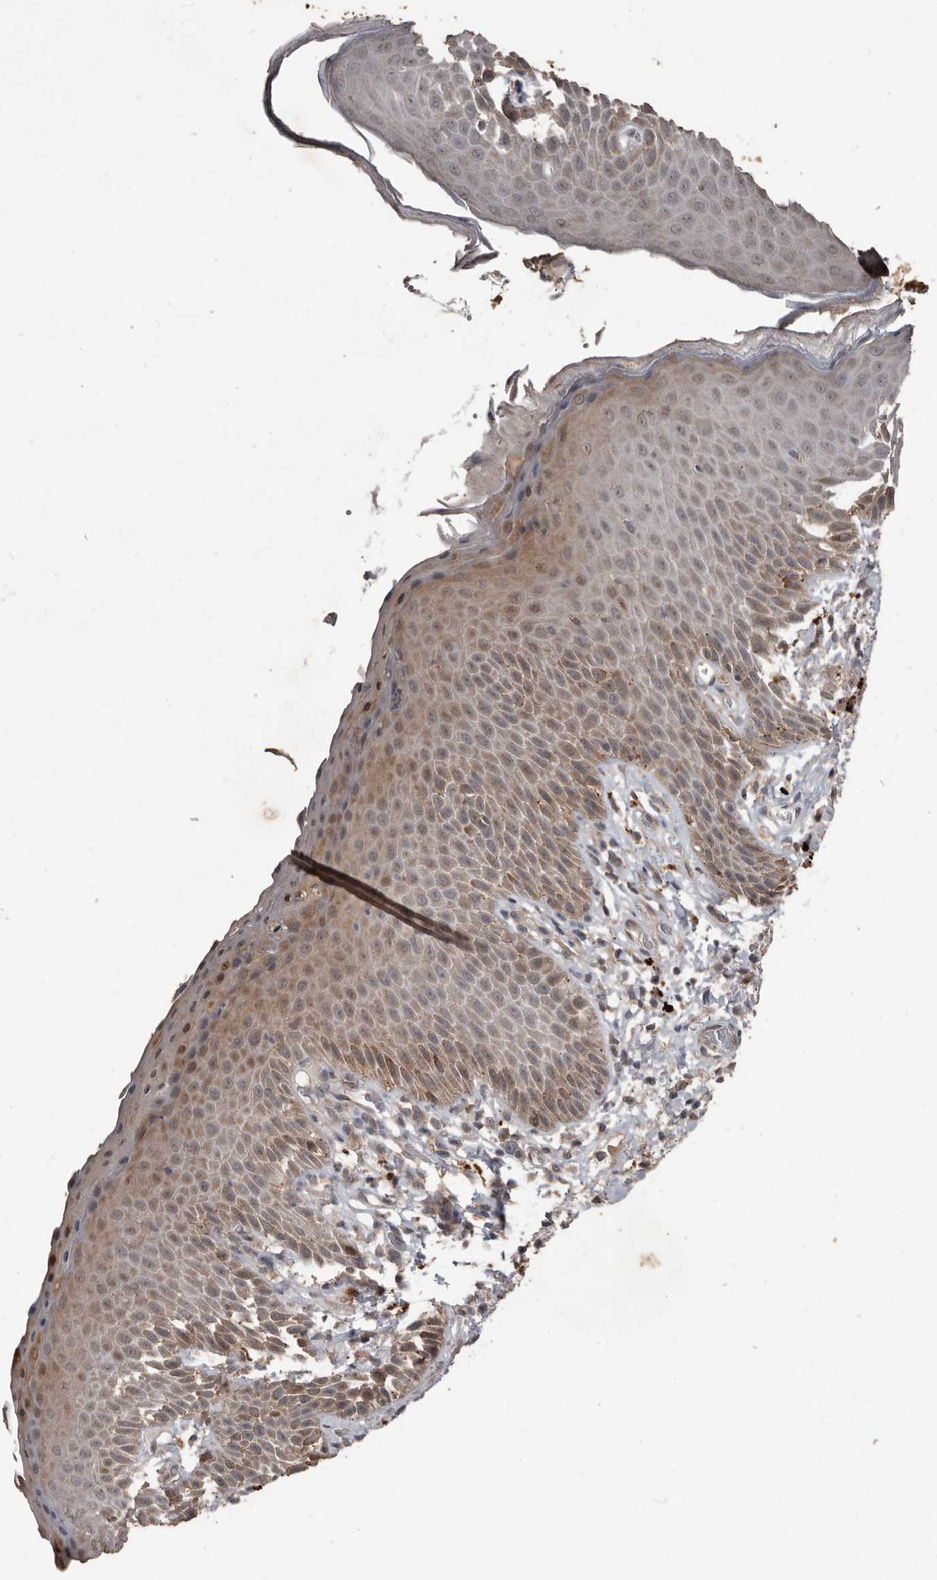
{"staining": {"intensity": "moderate", "quantity": "<25%", "location": "cytoplasmic/membranous"}, "tissue": "skin", "cell_type": "Epidermal cells", "image_type": "normal", "snomed": [{"axis": "morphology", "description": "Normal tissue, NOS"}, {"axis": "topography", "description": "Anal"}], "caption": "High-power microscopy captured an immunohistochemistry (IHC) image of normal skin, revealing moderate cytoplasmic/membranous staining in about <25% of epidermal cells.", "gene": "BAMBI", "patient": {"sex": "male", "age": 74}}